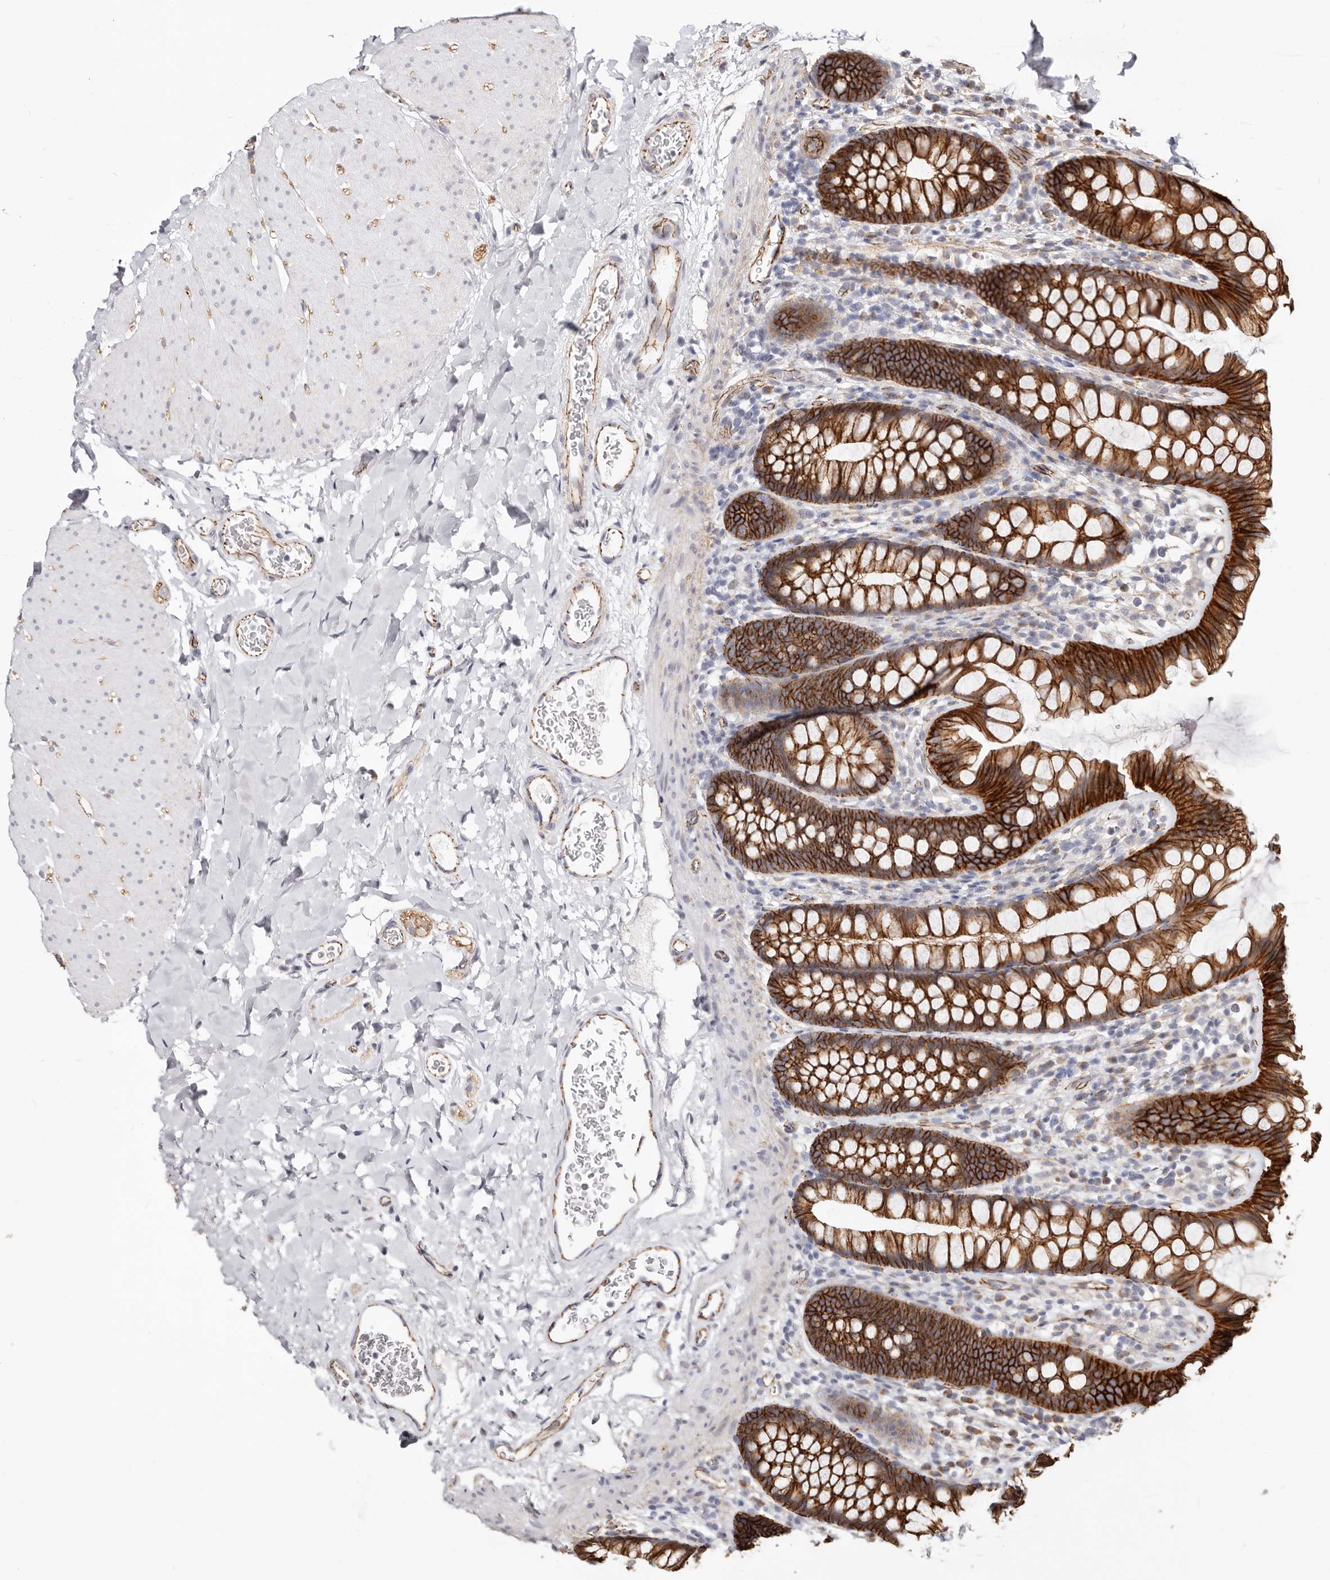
{"staining": {"intensity": "moderate", "quantity": ">75%", "location": "cytoplasmic/membranous"}, "tissue": "colon", "cell_type": "Endothelial cells", "image_type": "normal", "snomed": [{"axis": "morphology", "description": "Normal tissue, NOS"}, {"axis": "topography", "description": "Colon"}], "caption": "This is a micrograph of immunohistochemistry (IHC) staining of benign colon, which shows moderate positivity in the cytoplasmic/membranous of endothelial cells.", "gene": "CTNNB1", "patient": {"sex": "female", "age": 62}}